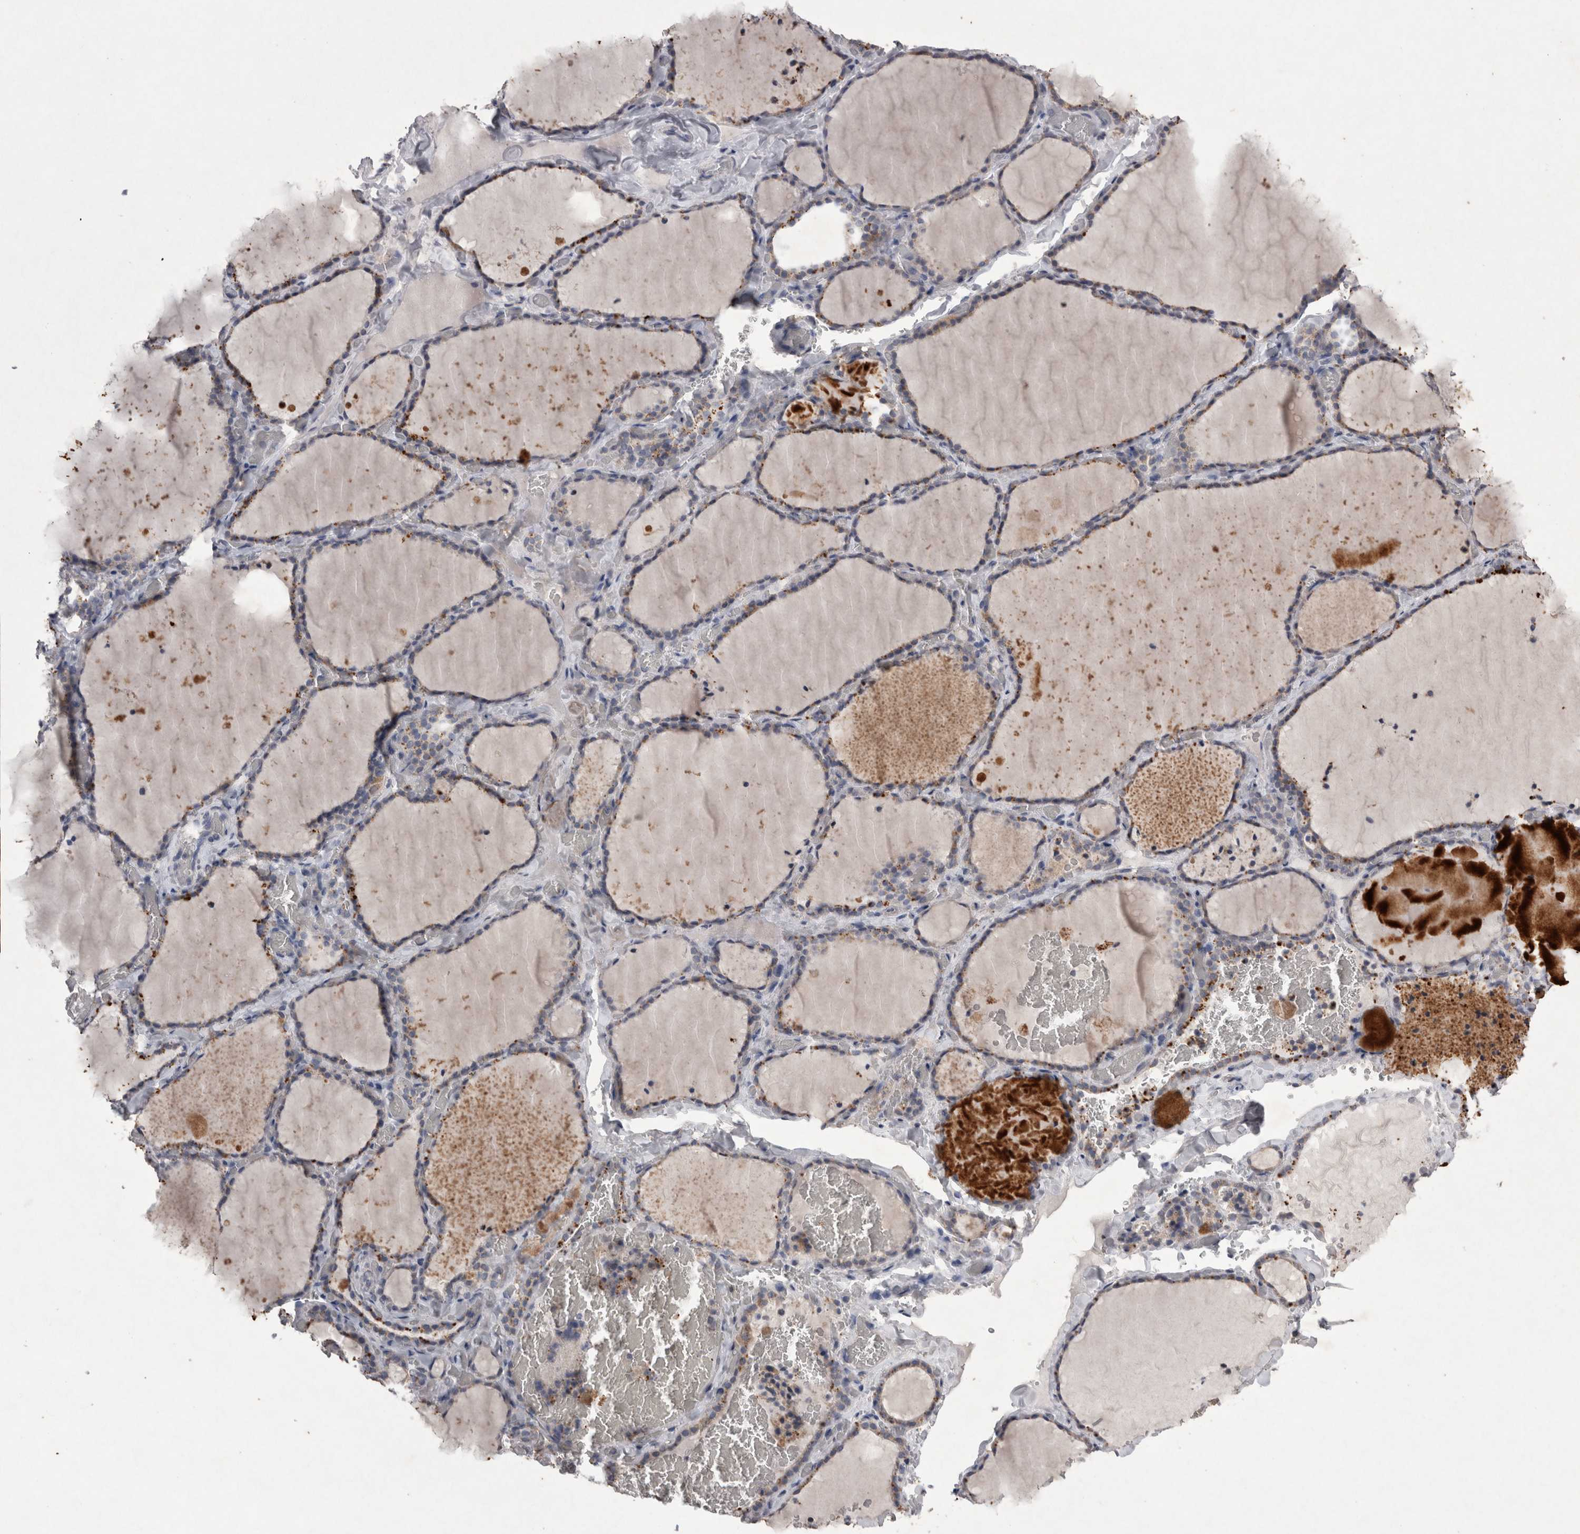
{"staining": {"intensity": "moderate", "quantity": "<25%", "location": "cytoplasmic/membranous"}, "tissue": "thyroid gland", "cell_type": "Glandular cells", "image_type": "normal", "snomed": [{"axis": "morphology", "description": "Normal tissue, NOS"}, {"axis": "topography", "description": "Thyroid gland"}], "caption": "A micrograph of thyroid gland stained for a protein exhibits moderate cytoplasmic/membranous brown staining in glandular cells.", "gene": "DKK3", "patient": {"sex": "female", "age": 22}}